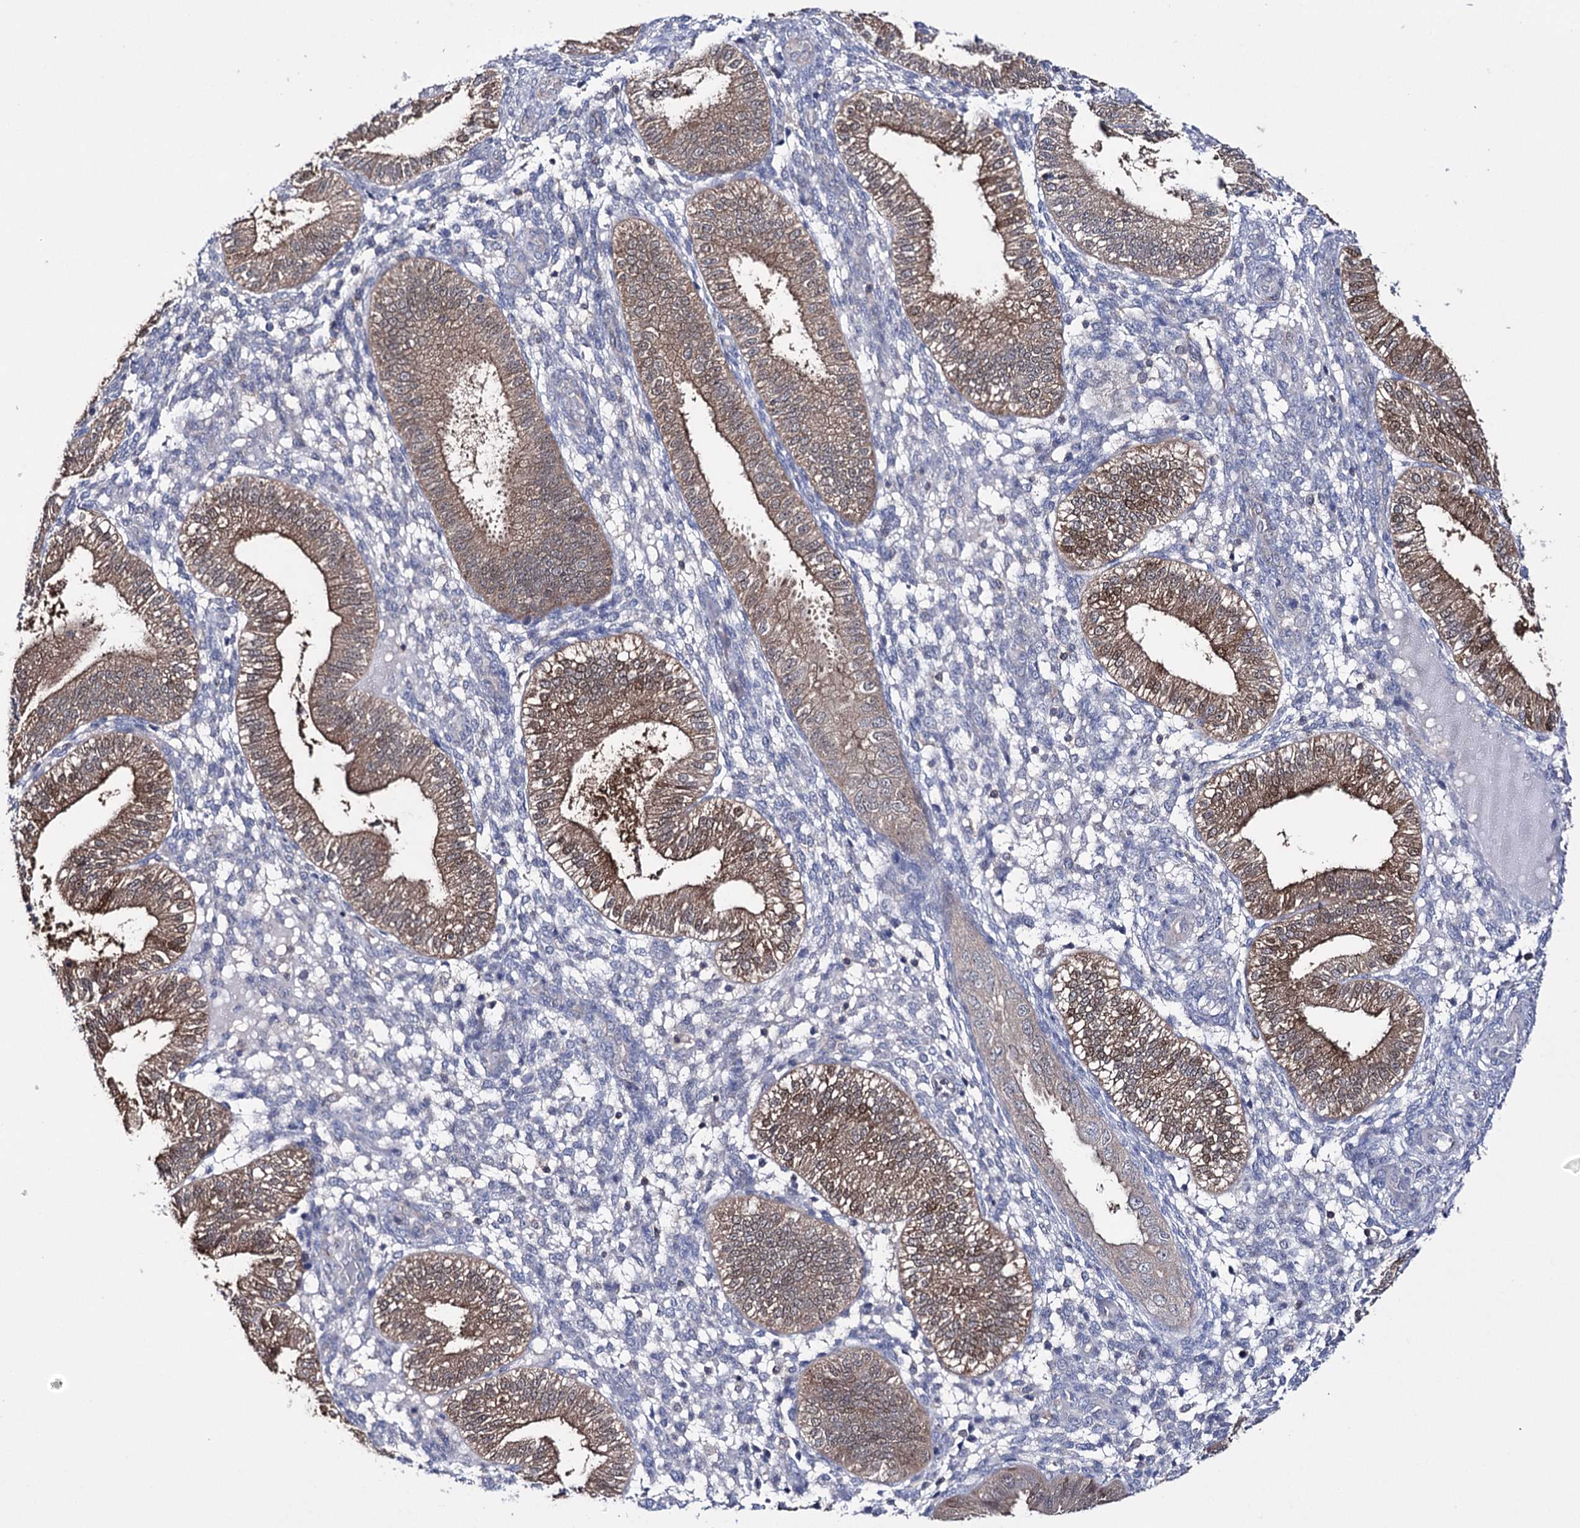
{"staining": {"intensity": "negative", "quantity": "none", "location": "none"}, "tissue": "endometrium", "cell_type": "Cells in endometrial stroma", "image_type": "normal", "snomed": [{"axis": "morphology", "description": "Normal tissue, NOS"}, {"axis": "topography", "description": "Endometrium"}], "caption": "Immunohistochemistry (IHC) histopathology image of benign endometrium stained for a protein (brown), which exhibits no staining in cells in endometrial stroma.", "gene": "PTER", "patient": {"sex": "female", "age": 39}}